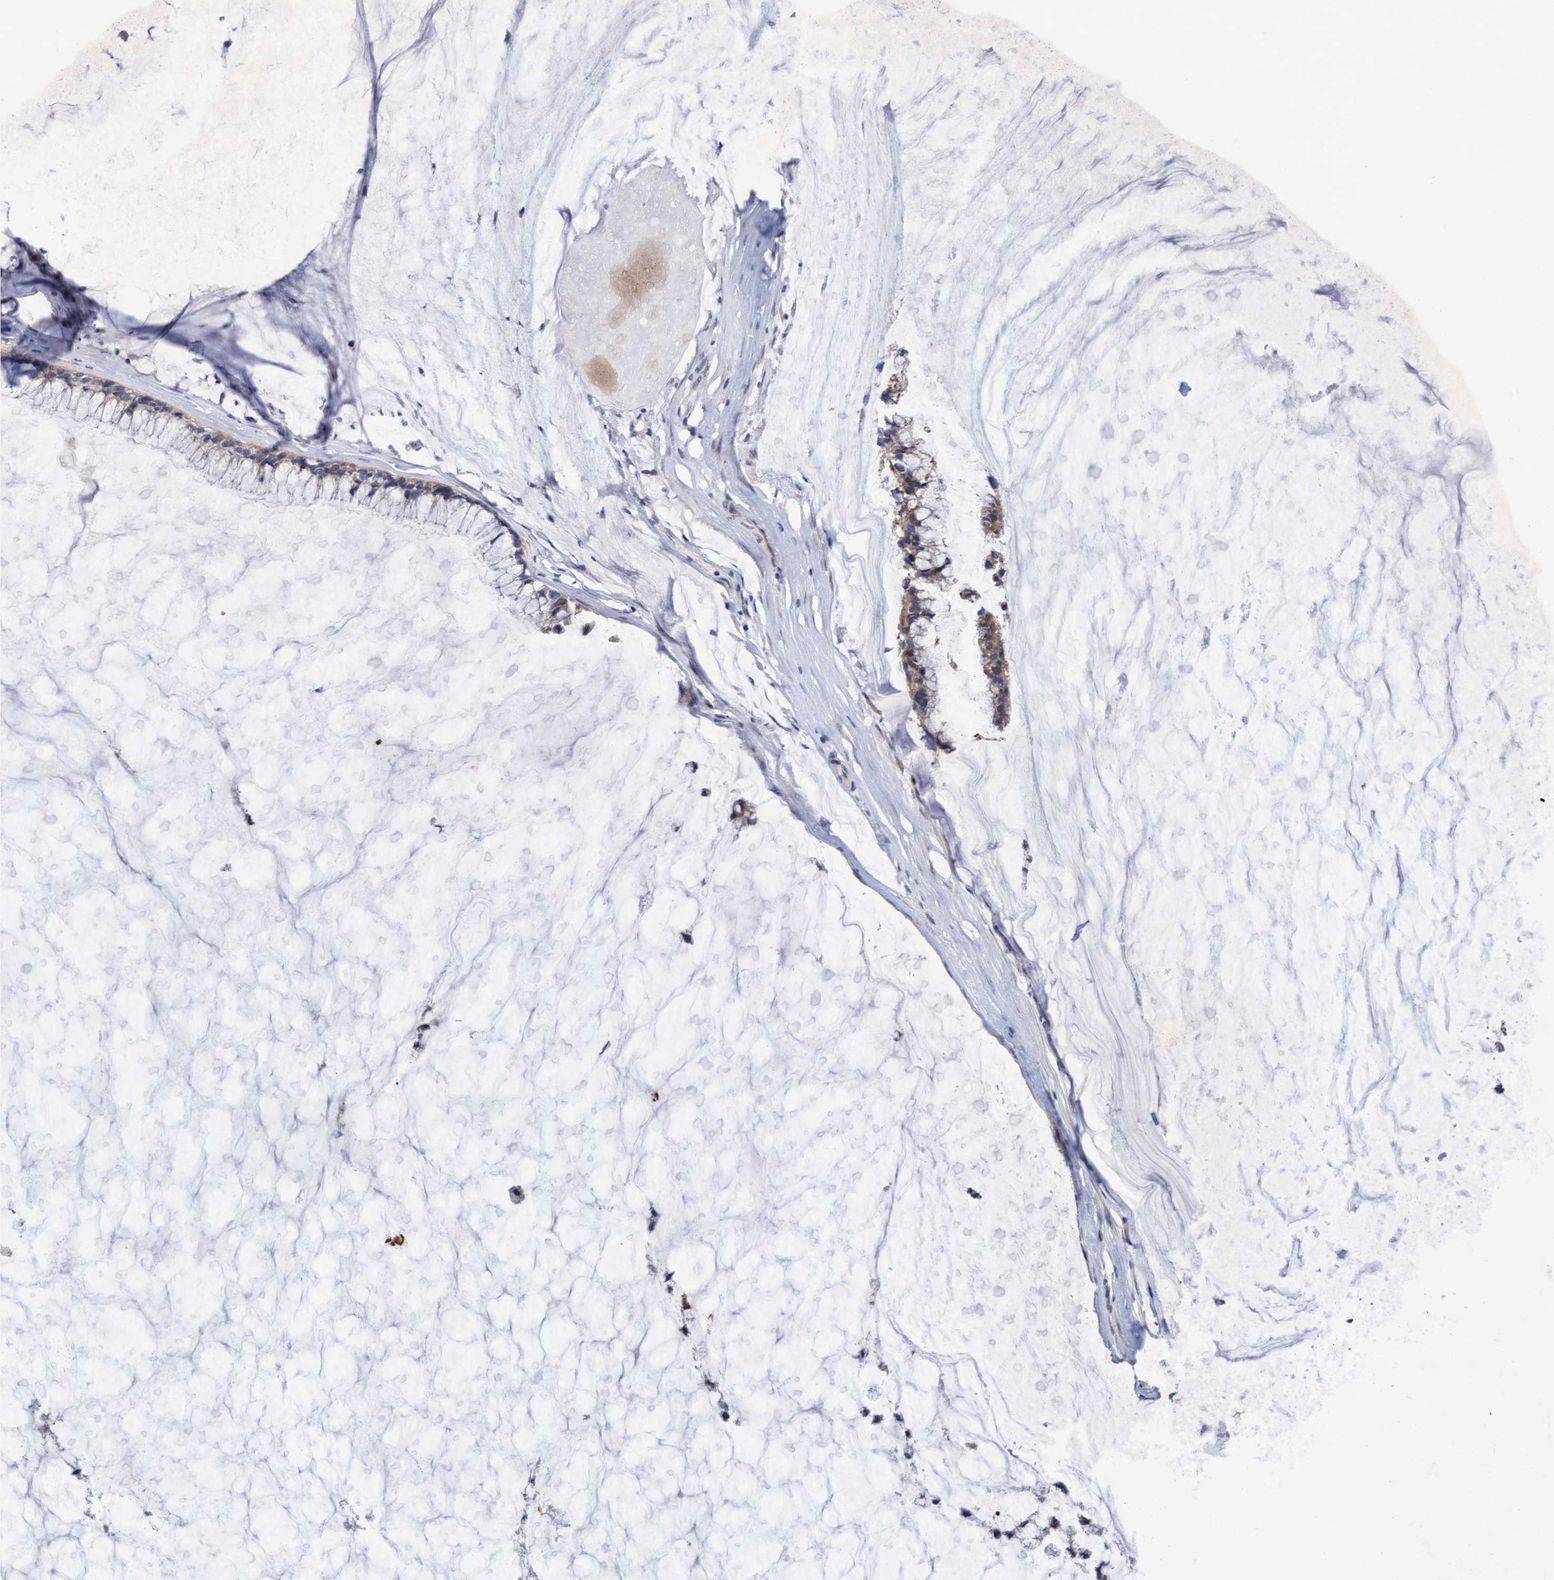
{"staining": {"intensity": "weak", "quantity": ">75%", "location": "cytoplasmic/membranous"}, "tissue": "ovarian cancer", "cell_type": "Tumor cells", "image_type": "cancer", "snomed": [{"axis": "morphology", "description": "Cystadenocarcinoma, mucinous, NOS"}, {"axis": "topography", "description": "Ovary"}], "caption": "Brown immunohistochemical staining in ovarian mucinous cystadenocarcinoma reveals weak cytoplasmic/membranous expression in approximately >75% of tumor cells.", "gene": "PLCD1", "patient": {"sex": "female", "age": 39}}